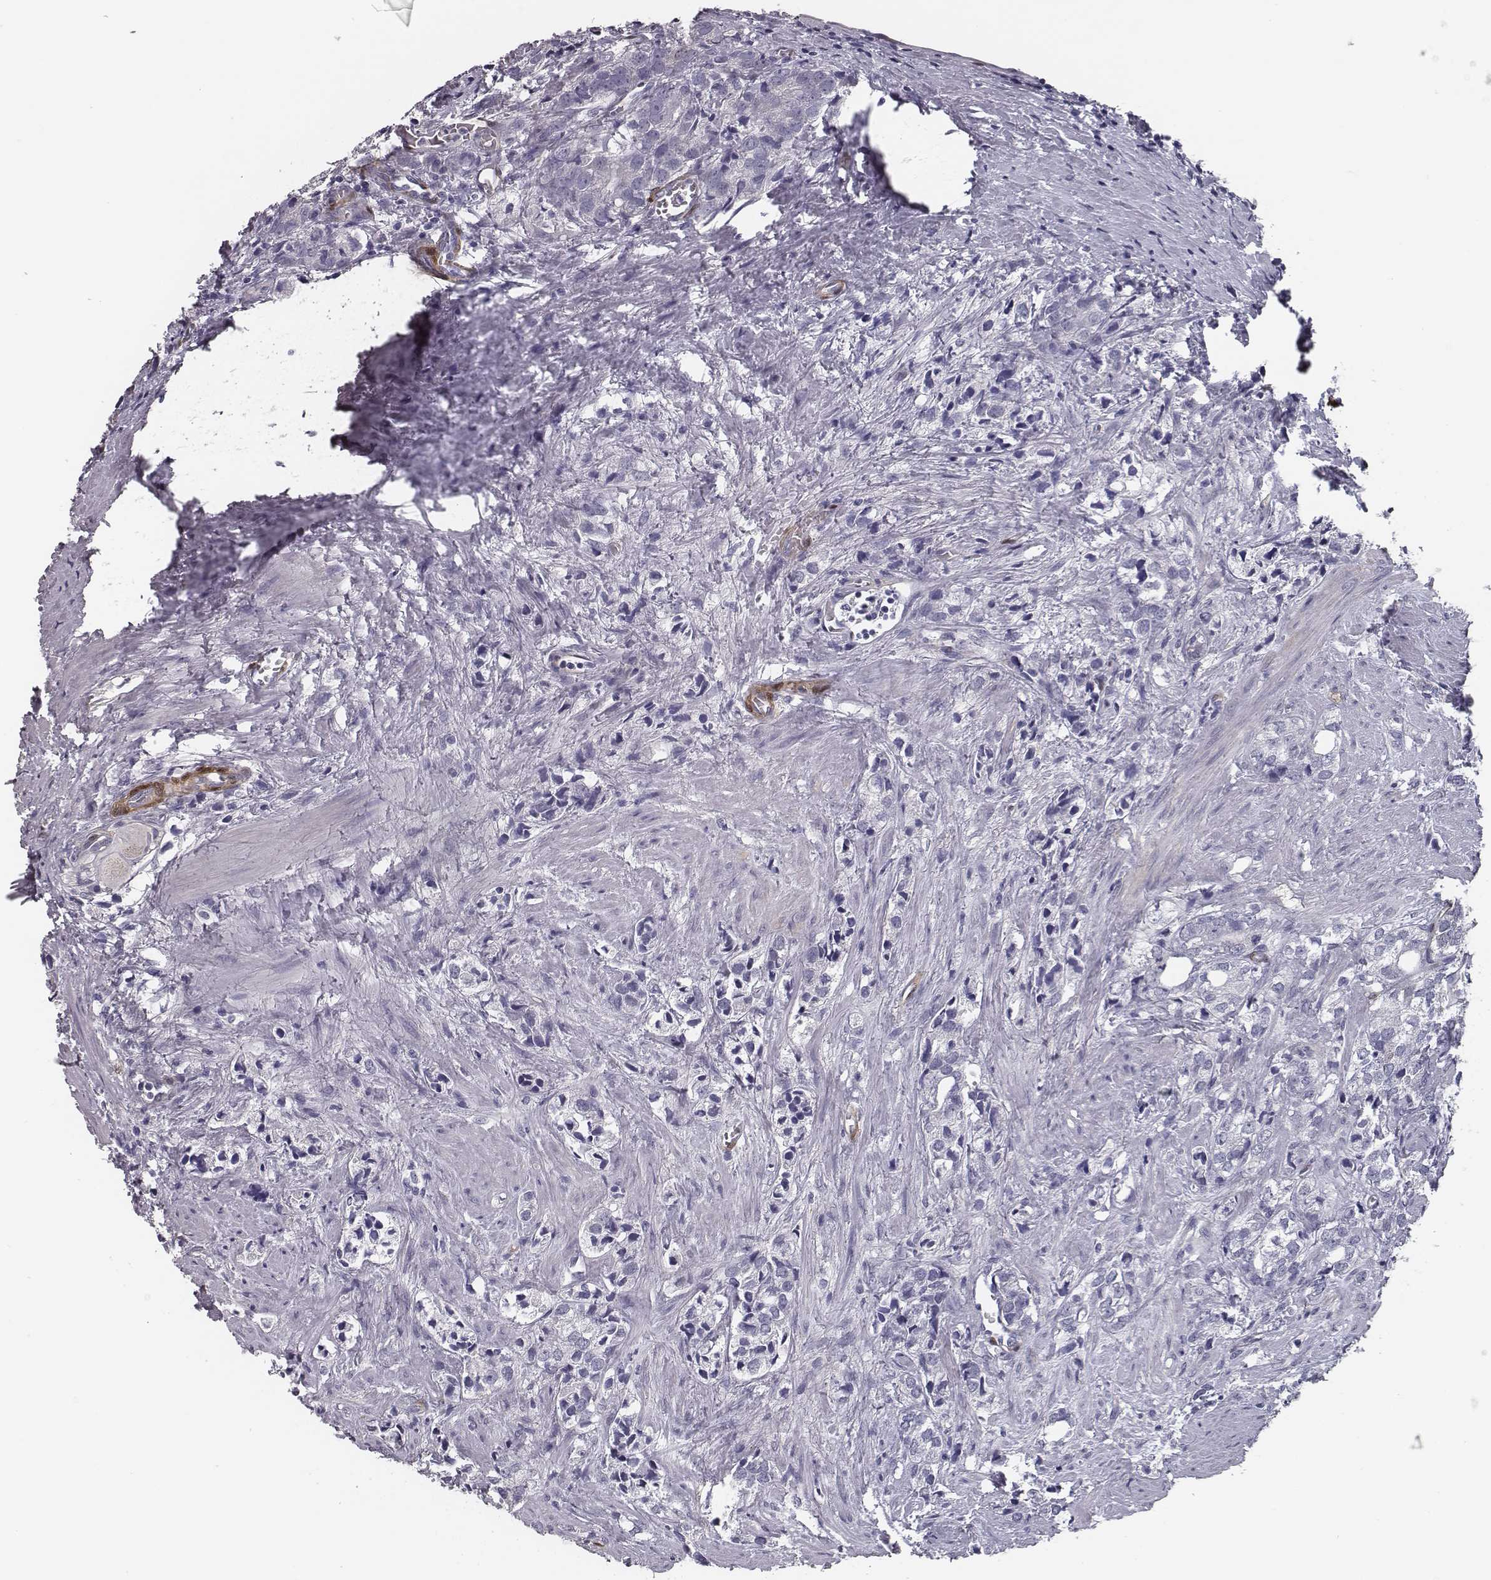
{"staining": {"intensity": "negative", "quantity": "none", "location": "none"}, "tissue": "prostate cancer", "cell_type": "Tumor cells", "image_type": "cancer", "snomed": [{"axis": "morphology", "description": "Adenocarcinoma, NOS"}, {"axis": "topography", "description": "Prostate and seminal vesicle, NOS"}], "caption": "A micrograph of human adenocarcinoma (prostate) is negative for staining in tumor cells.", "gene": "ISYNA1", "patient": {"sex": "male", "age": 63}}